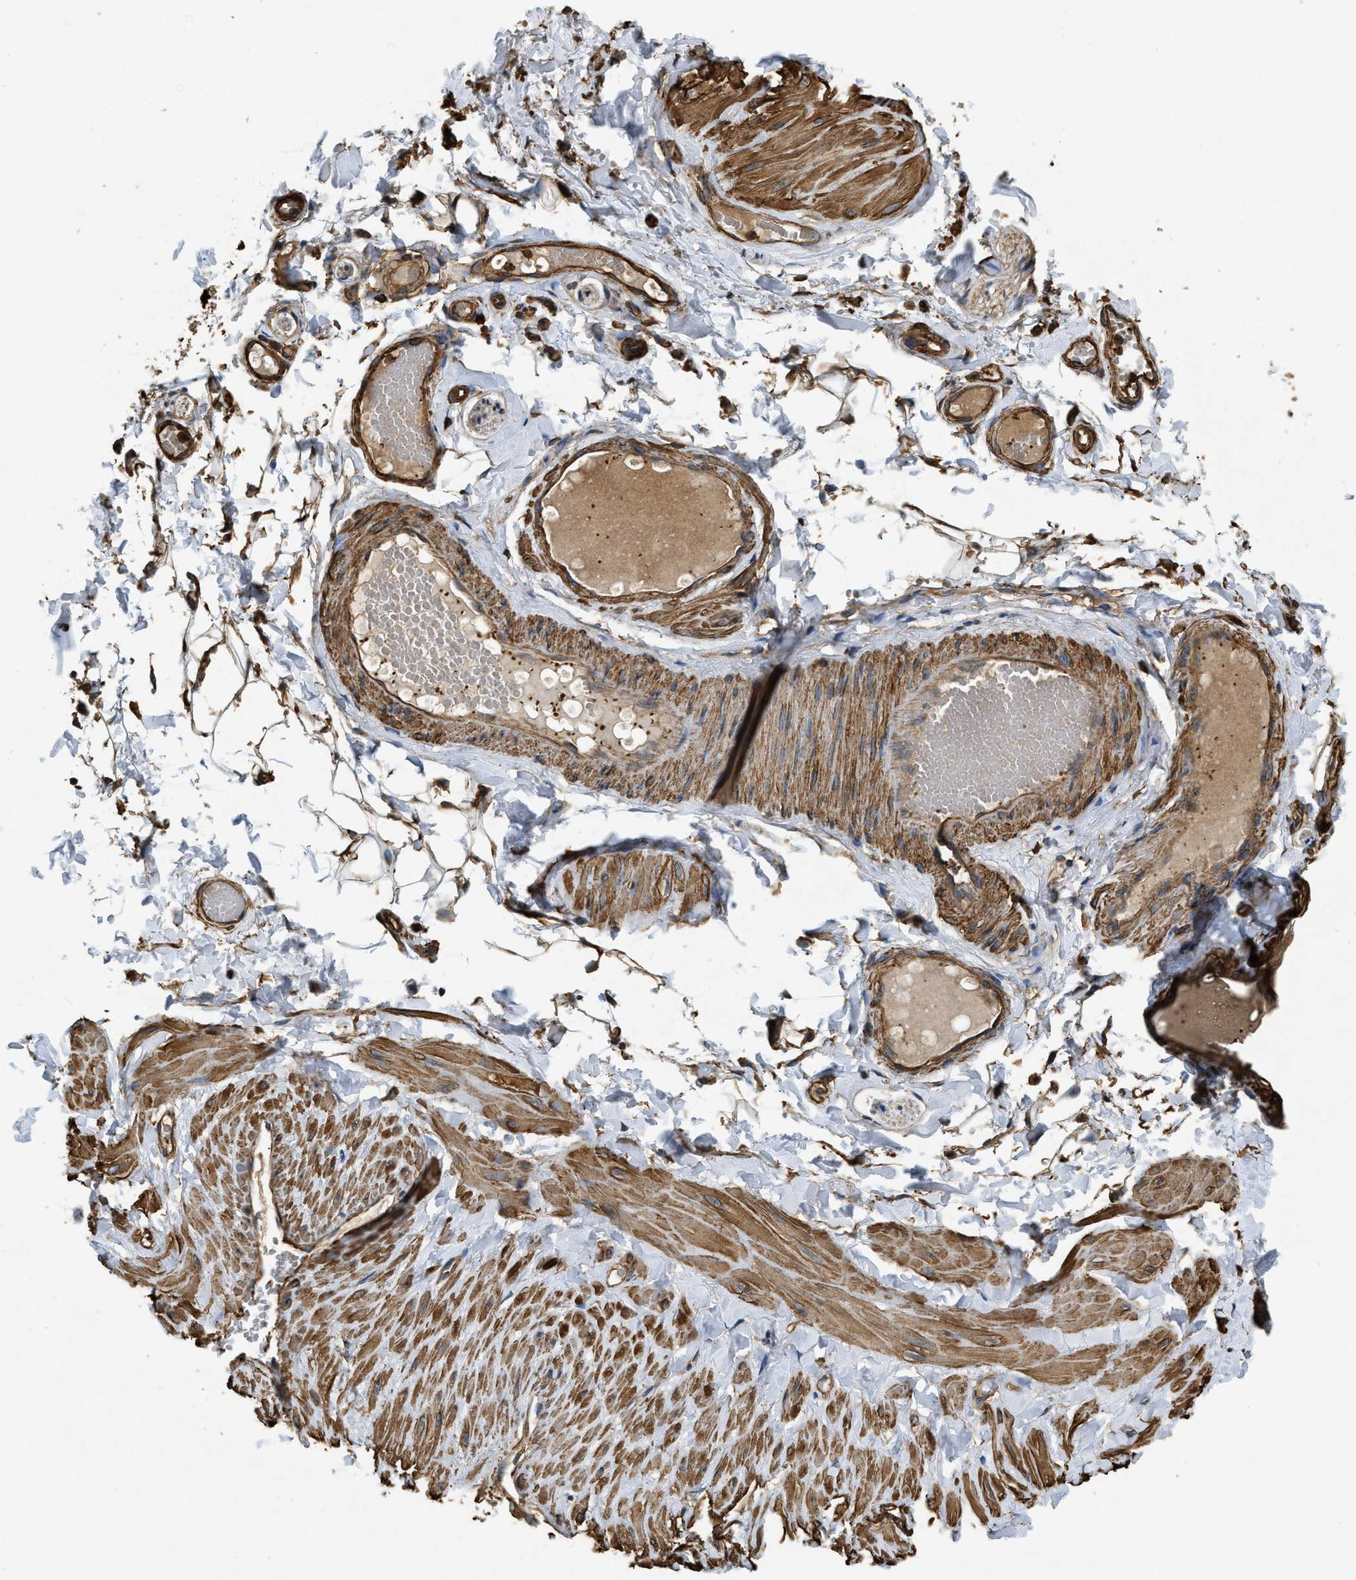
{"staining": {"intensity": "strong", "quantity": ">75%", "location": "cytoplasmic/membranous"}, "tissue": "adipose tissue", "cell_type": "Adipocytes", "image_type": "normal", "snomed": [{"axis": "morphology", "description": "Normal tissue, NOS"}, {"axis": "topography", "description": "Adipose tissue"}, {"axis": "topography", "description": "Vascular tissue"}, {"axis": "topography", "description": "Peripheral nerve tissue"}], "caption": "The photomicrograph reveals immunohistochemical staining of benign adipose tissue. There is strong cytoplasmic/membranous expression is appreciated in about >75% of adipocytes.", "gene": "YARS1", "patient": {"sex": "male", "age": 25}}